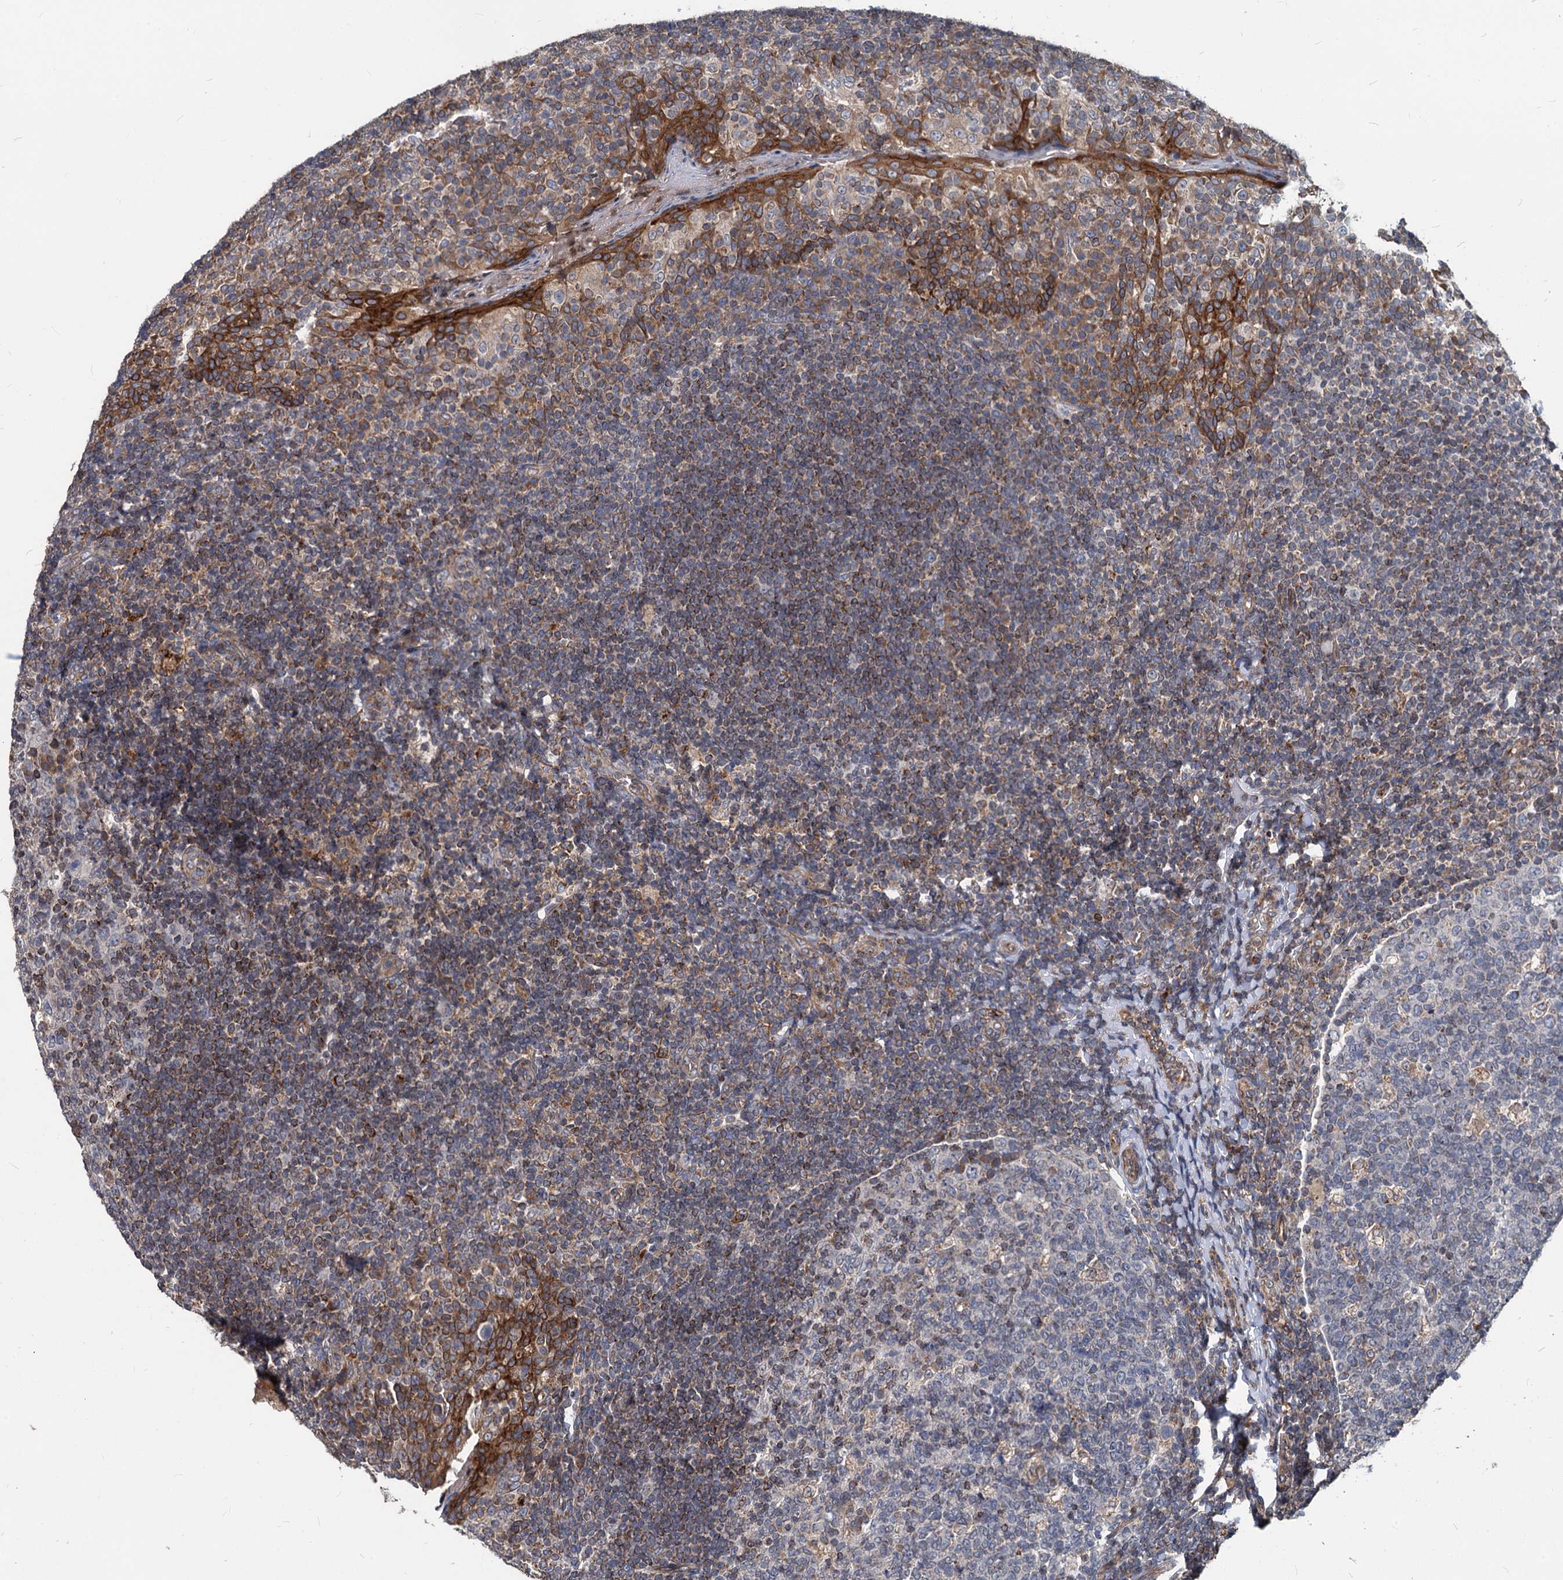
{"staining": {"intensity": "weak", "quantity": "<25%", "location": "cytoplasmic/membranous"}, "tissue": "tonsil", "cell_type": "Germinal center cells", "image_type": "normal", "snomed": [{"axis": "morphology", "description": "Normal tissue, NOS"}, {"axis": "topography", "description": "Tonsil"}], "caption": "High power microscopy histopathology image of an immunohistochemistry histopathology image of normal tonsil, revealing no significant staining in germinal center cells.", "gene": "STIM1", "patient": {"sex": "female", "age": 19}}